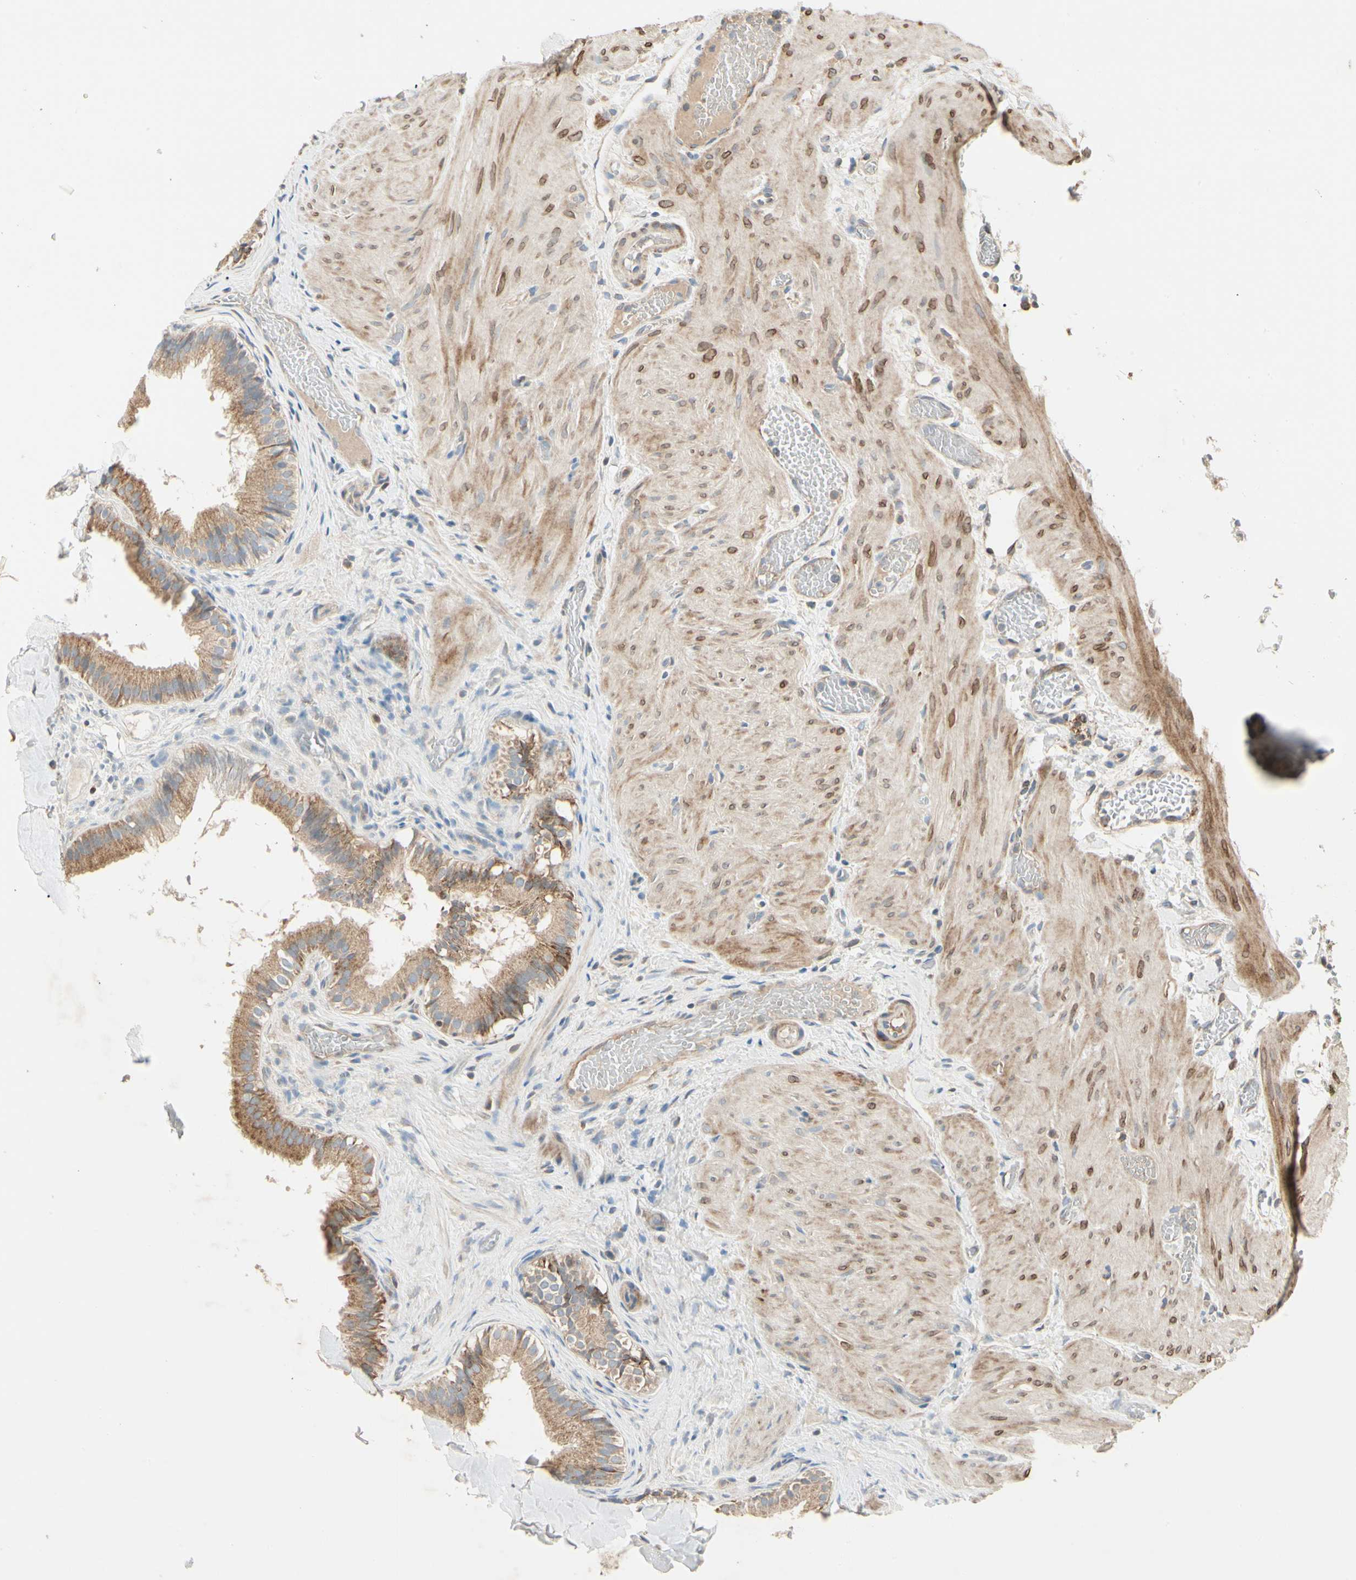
{"staining": {"intensity": "moderate", "quantity": ">75%", "location": "cytoplasmic/membranous"}, "tissue": "gallbladder", "cell_type": "Glandular cells", "image_type": "normal", "snomed": [{"axis": "morphology", "description": "Normal tissue, NOS"}, {"axis": "topography", "description": "Gallbladder"}], "caption": "The immunohistochemical stain labels moderate cytoplasmic/membranous positivity in glandular cells of normal gallbladder. Nuclei are stained in blue.", "gene": "MRPL9", "patient": {"sex": "female", "age": 26}}